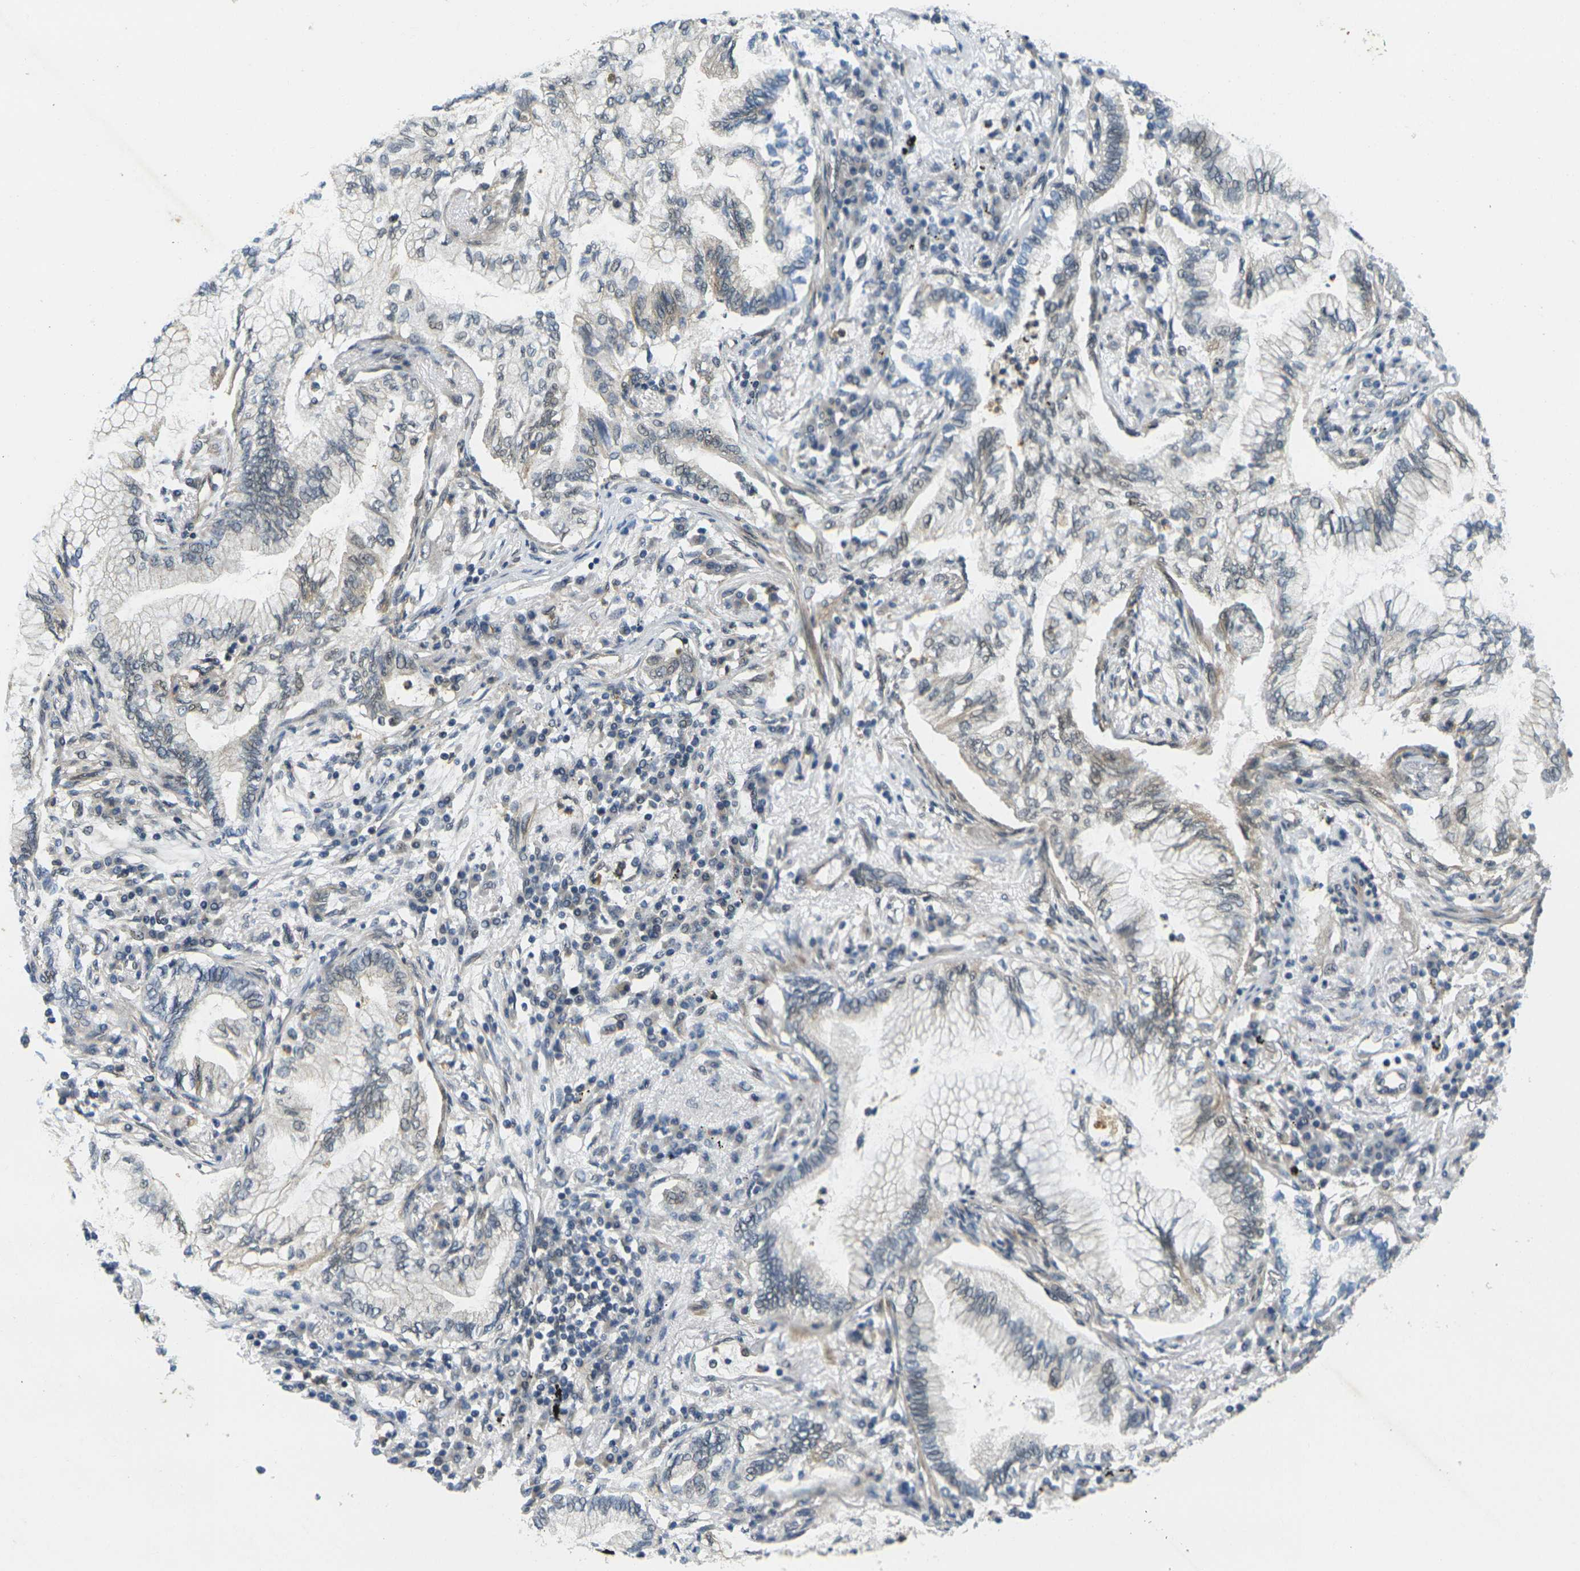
{"staining": {"intensity": "weak", "quantity": "<25%", "location": "cytoplasmic/membranous,nuclear"}, "tissue": "lung cancer", "cell_type": "Tumor cells", "image_type": "cancer", "snomed": [{"axis": "morphology", "description": "Normal tissue, NOS"}, {"axis": "morphology", "description": "Adenocarcinoma, NOS"}, {"axis": "topography", "description": "Bronchus"}, {"axis": "topography", "description": "Lung"}], "caption": "Immunohistochemical staining of human lung cancer (adenocarcinoma) demonstrates no significant staining in tumor cells.", "gene": "KCTD10", "patient": {"sex": "female", "age": 70}}